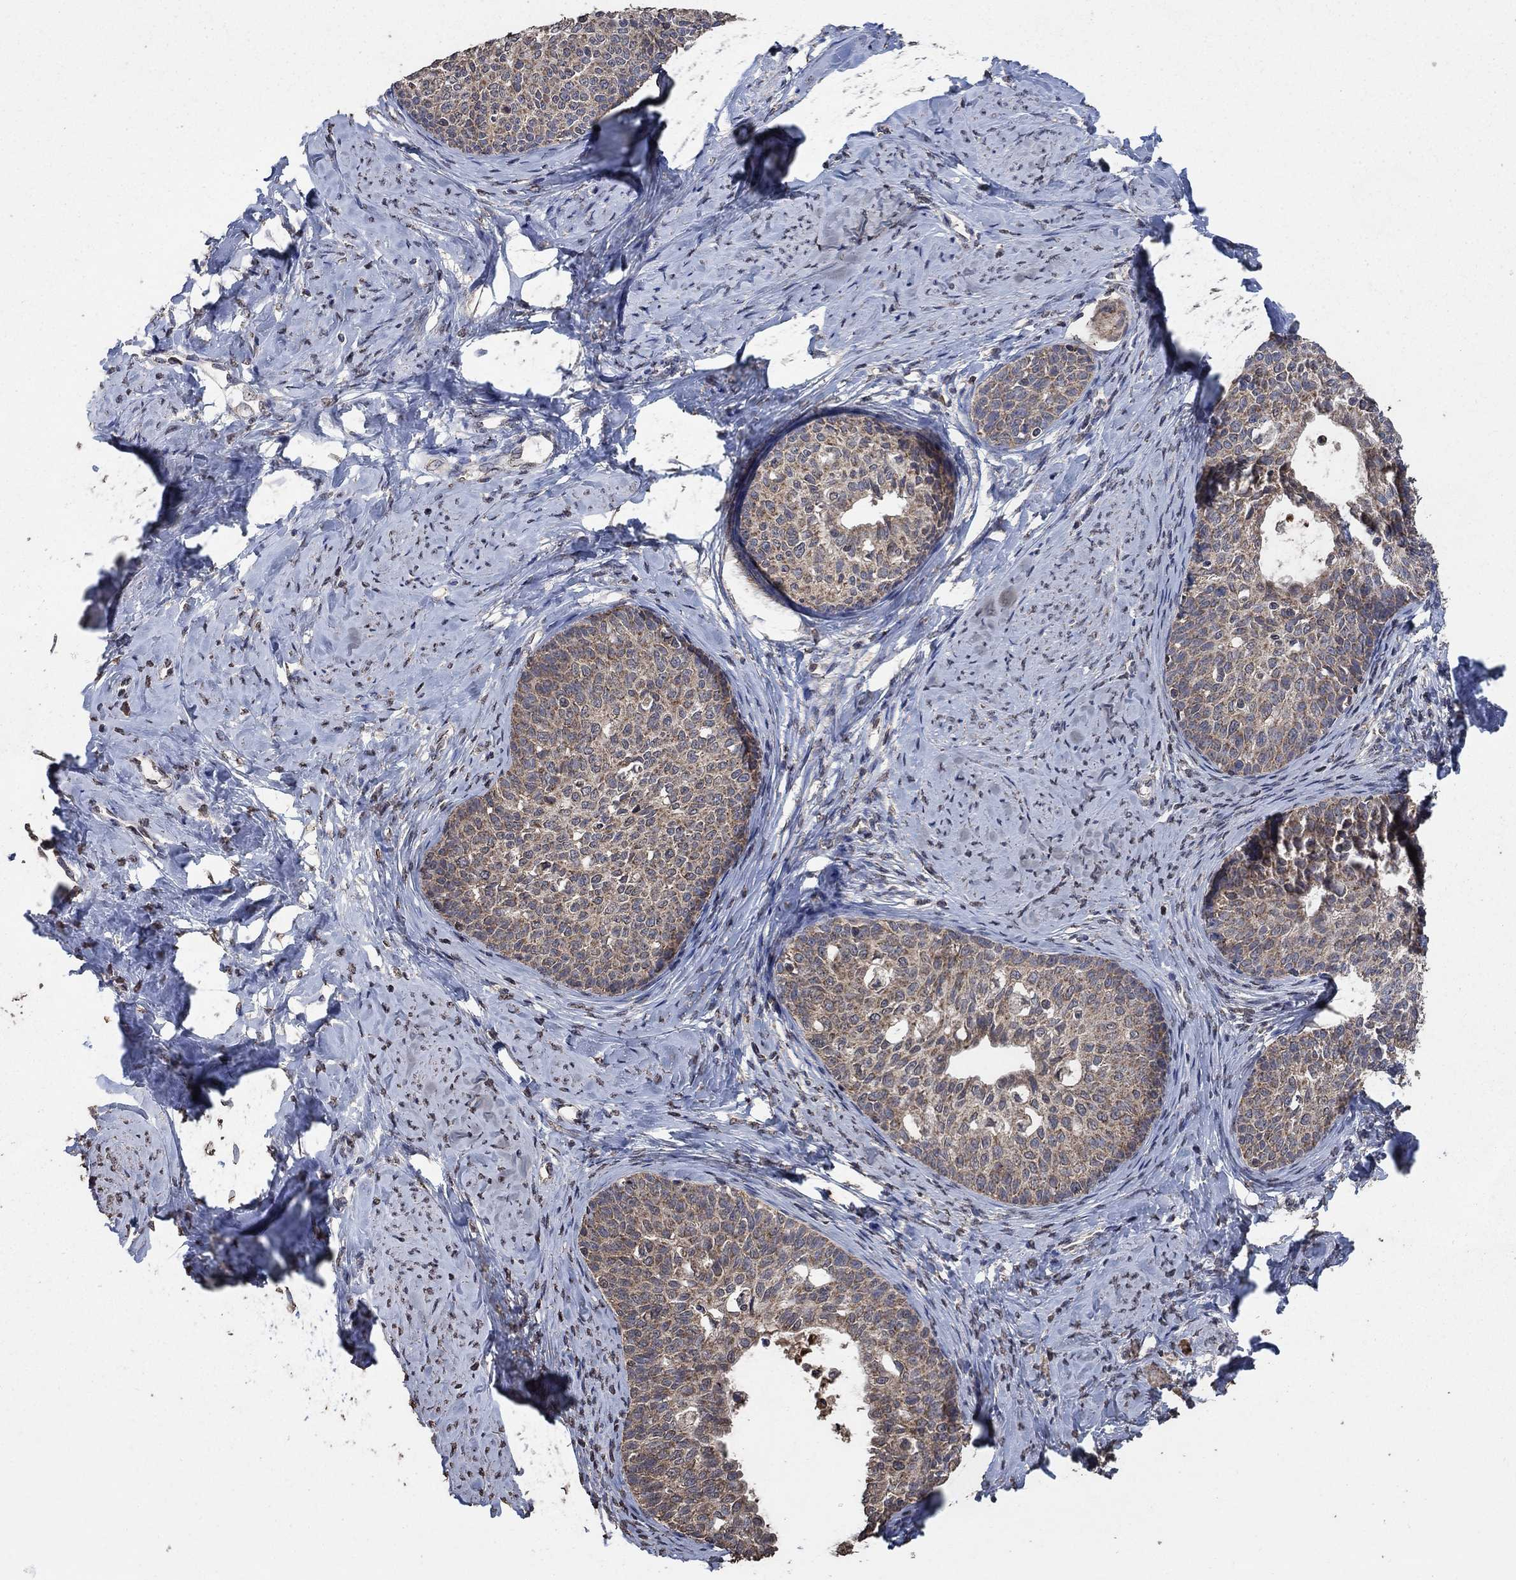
{"staining": {"intensity": "weak", "quantity": ">75%", "location": "cytoplasmic/membranous"}, "tissue": "cervical cancer", "cell_type": "Tumor cells", "image_type": "cancer", "snomed": [{"axis": "morphology", "description": "Squamous cell carcinoma, NOS"}, {"axis": "topography", "description": "Cervix"}], "caption": "This image displays IHC staining of cervical squamous cell carcinoma, with low weak cytoplasmic/membranous positivity in about >75% of tumor cells.", "gene": "MRPS24", "patient": {"sex": "female", "age": 51}}